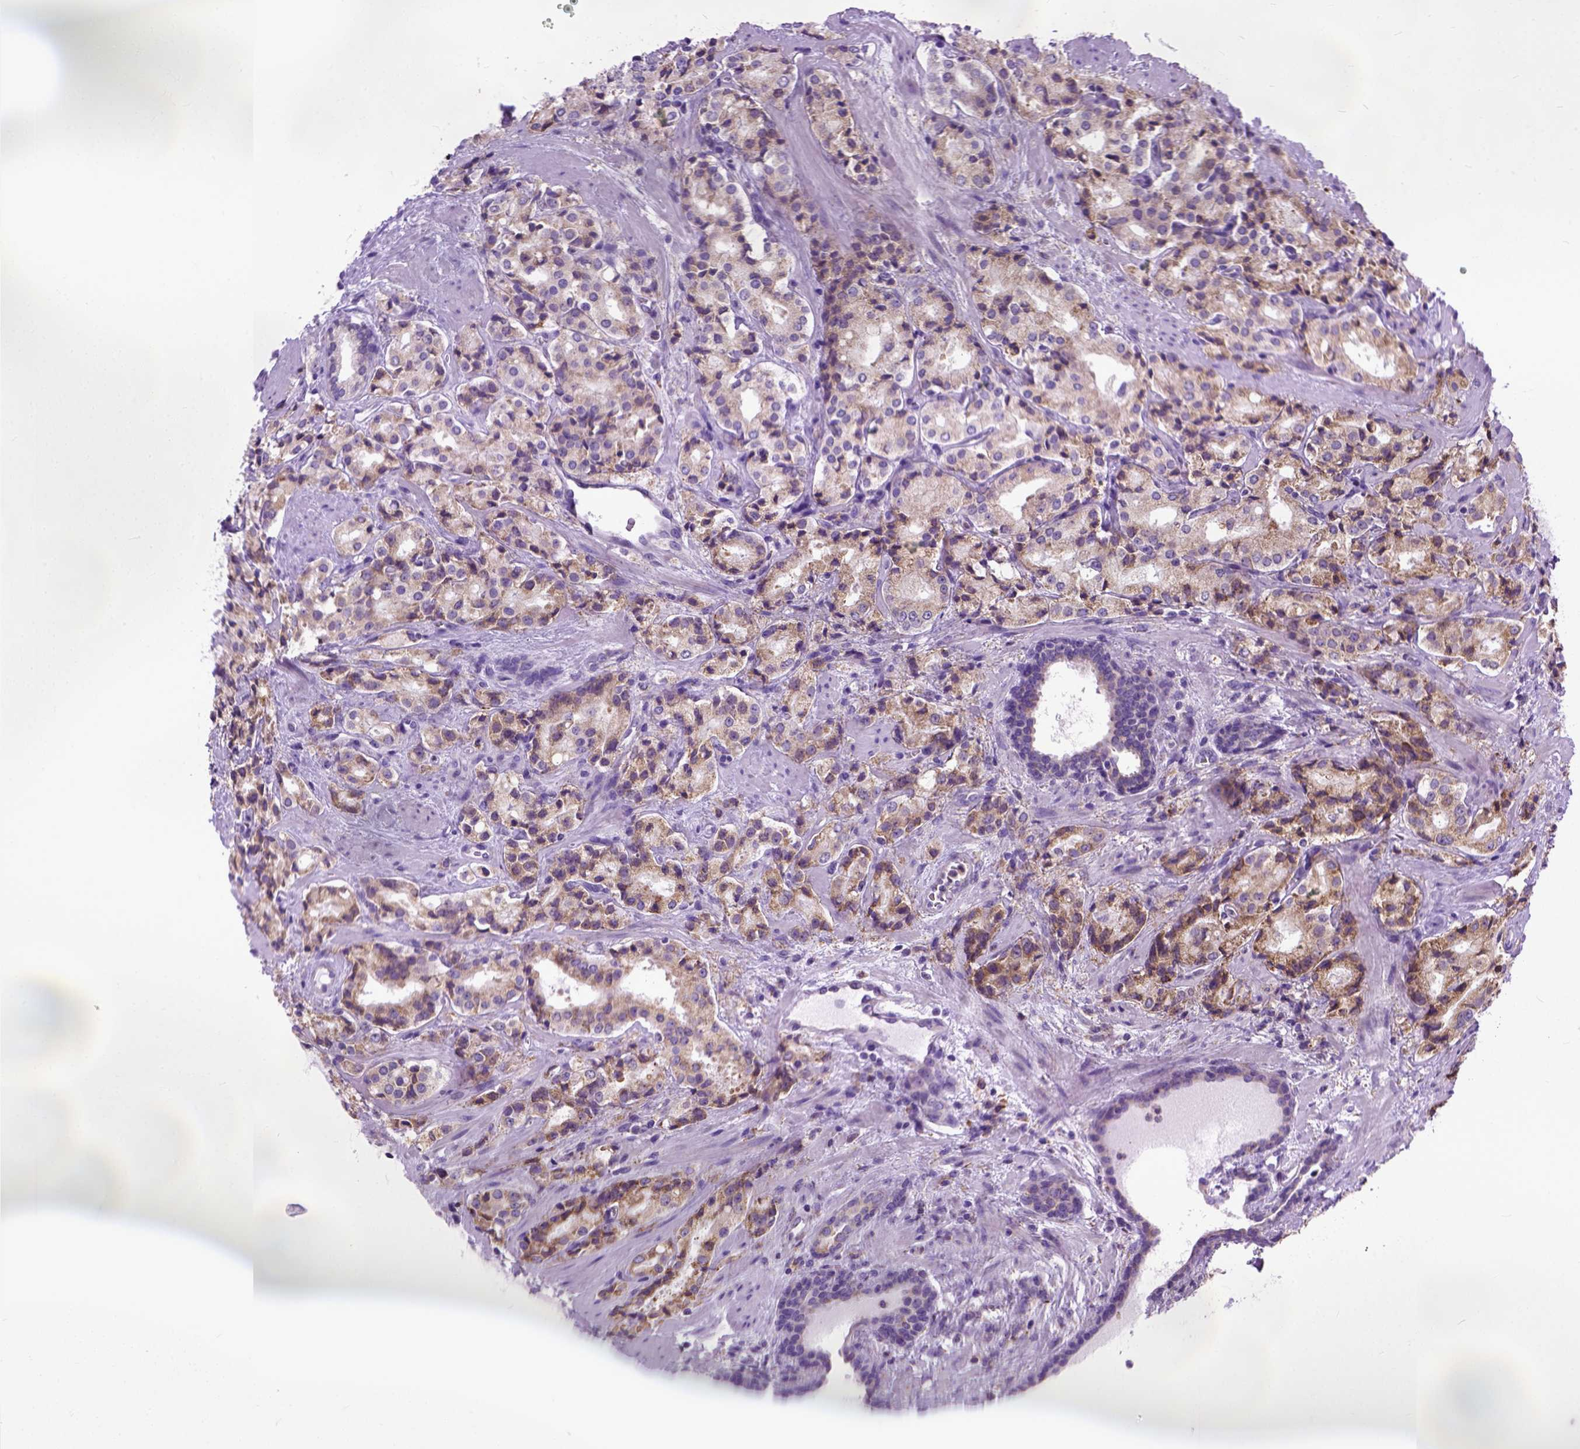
{"staining": {"intensity": "moderate", "quantity": ">75%", "location": "cytoplasmic/membranous"}, "tissue": "prostate cancer", "cell_type": "Tumor cells", "image_type": "cancer", "snomed": [{"axis": "morphology", "description": "Adenocarcinoma, Low grade"}, {"axis": "topography", "description": "Prostate"}], "caption": "An immunohistochemistry (IHC) image of neoplastic tissue is shown. Protein staining in brown highlights moderate cytoplasmic/membranous positivity in prostate cancer (adenocarcinoma (low-grade)) within tumor cells.", "gene": "PLK4", "patient": {"sex": "male", "age": 56}}